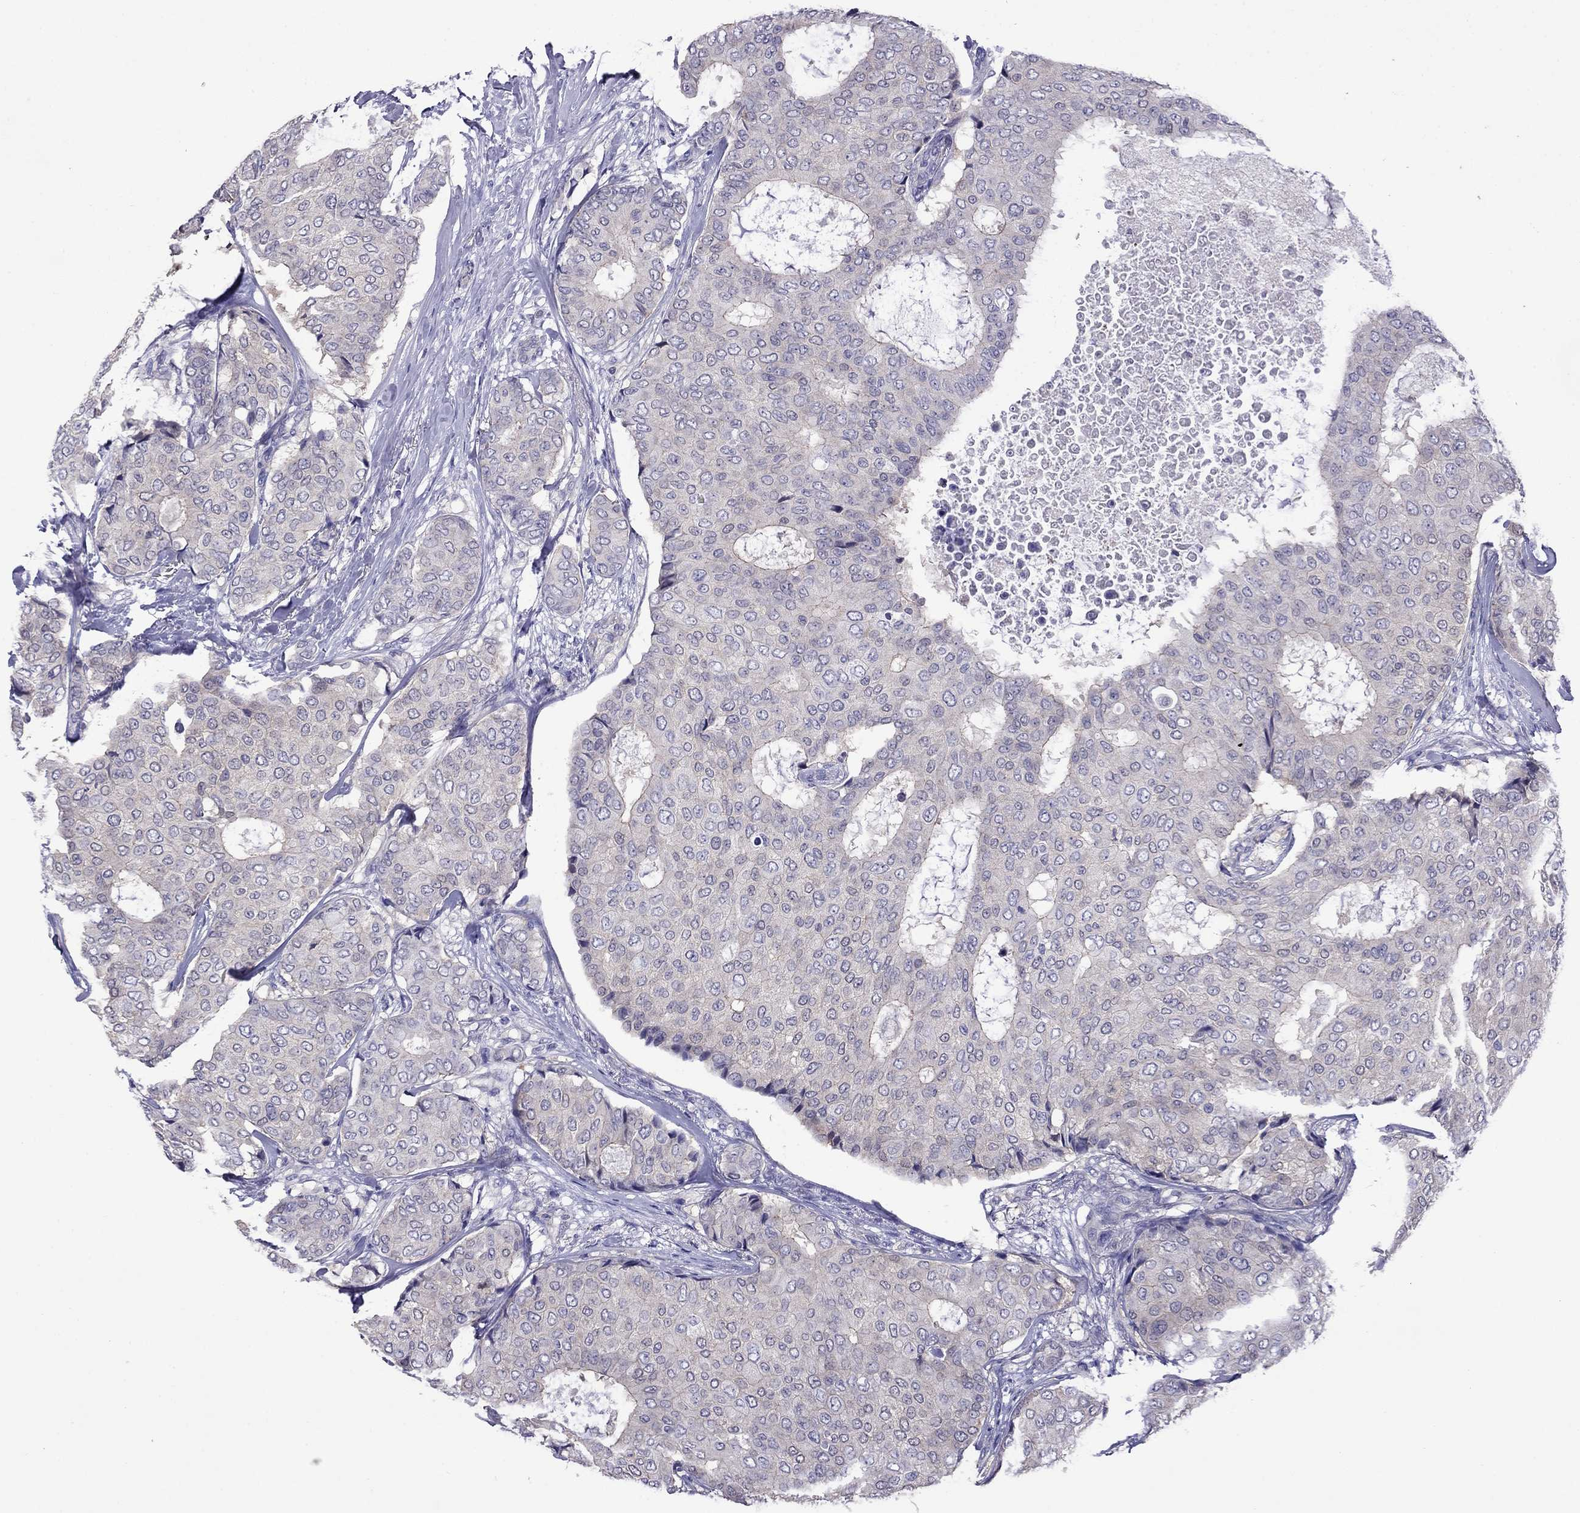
{"staining": {"intensity": "negative", "quantity": "none", "location": "none"}, "tissue": "breast cancer", "cell_type": "Tumor cells", "image_type": "cancer", "snomed": [{"axis": "morphology", "description": "Duct carcinoma"}, {"axis": "topography", "description": "Breast"}], "caption": "Histopathology image shows no protein staining in tumor cells of breast cancer tissue.", "gene": "STAR", "patient": {"sex": "female", "age": 75}}